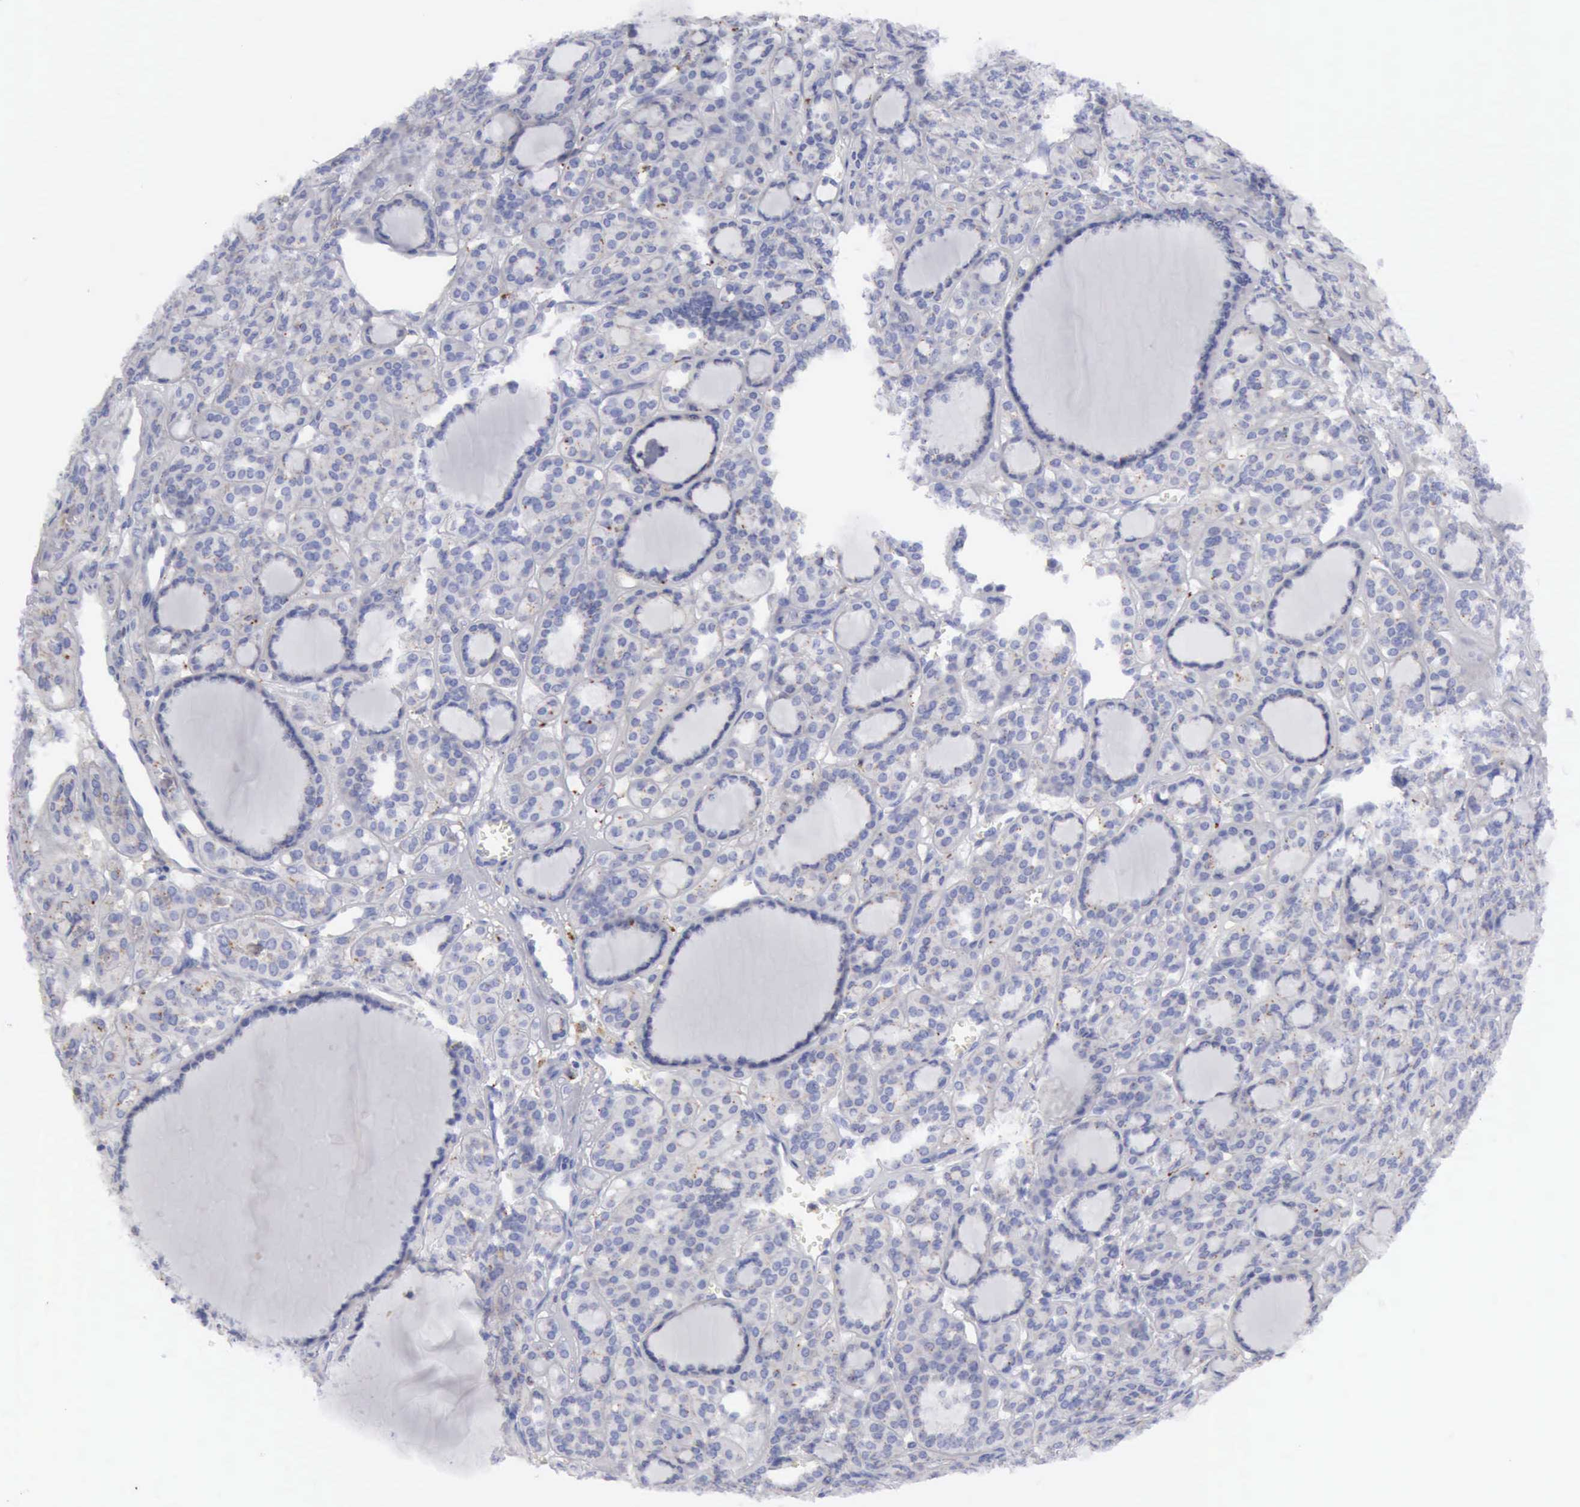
{"staining": {"intensity": "negative", "quantity": "none", "location": "none"}, "tissue": "thyroid cancer", "cell_type": "Tumor cells", "image_type": "cancer", "snomed": [{"axis": "morphology", "description": "Follicular adenoma carcinoma, NOS"}, {"axis": "topography", "description": "Thyroid gland"}], "caption": "IHC of human thyroid cancer (follicular adenoma carcinoma) demonstrates no positivity in tumor cells.", "gene": "CTSS", "patient": {"sex": "female", "age": 71}}